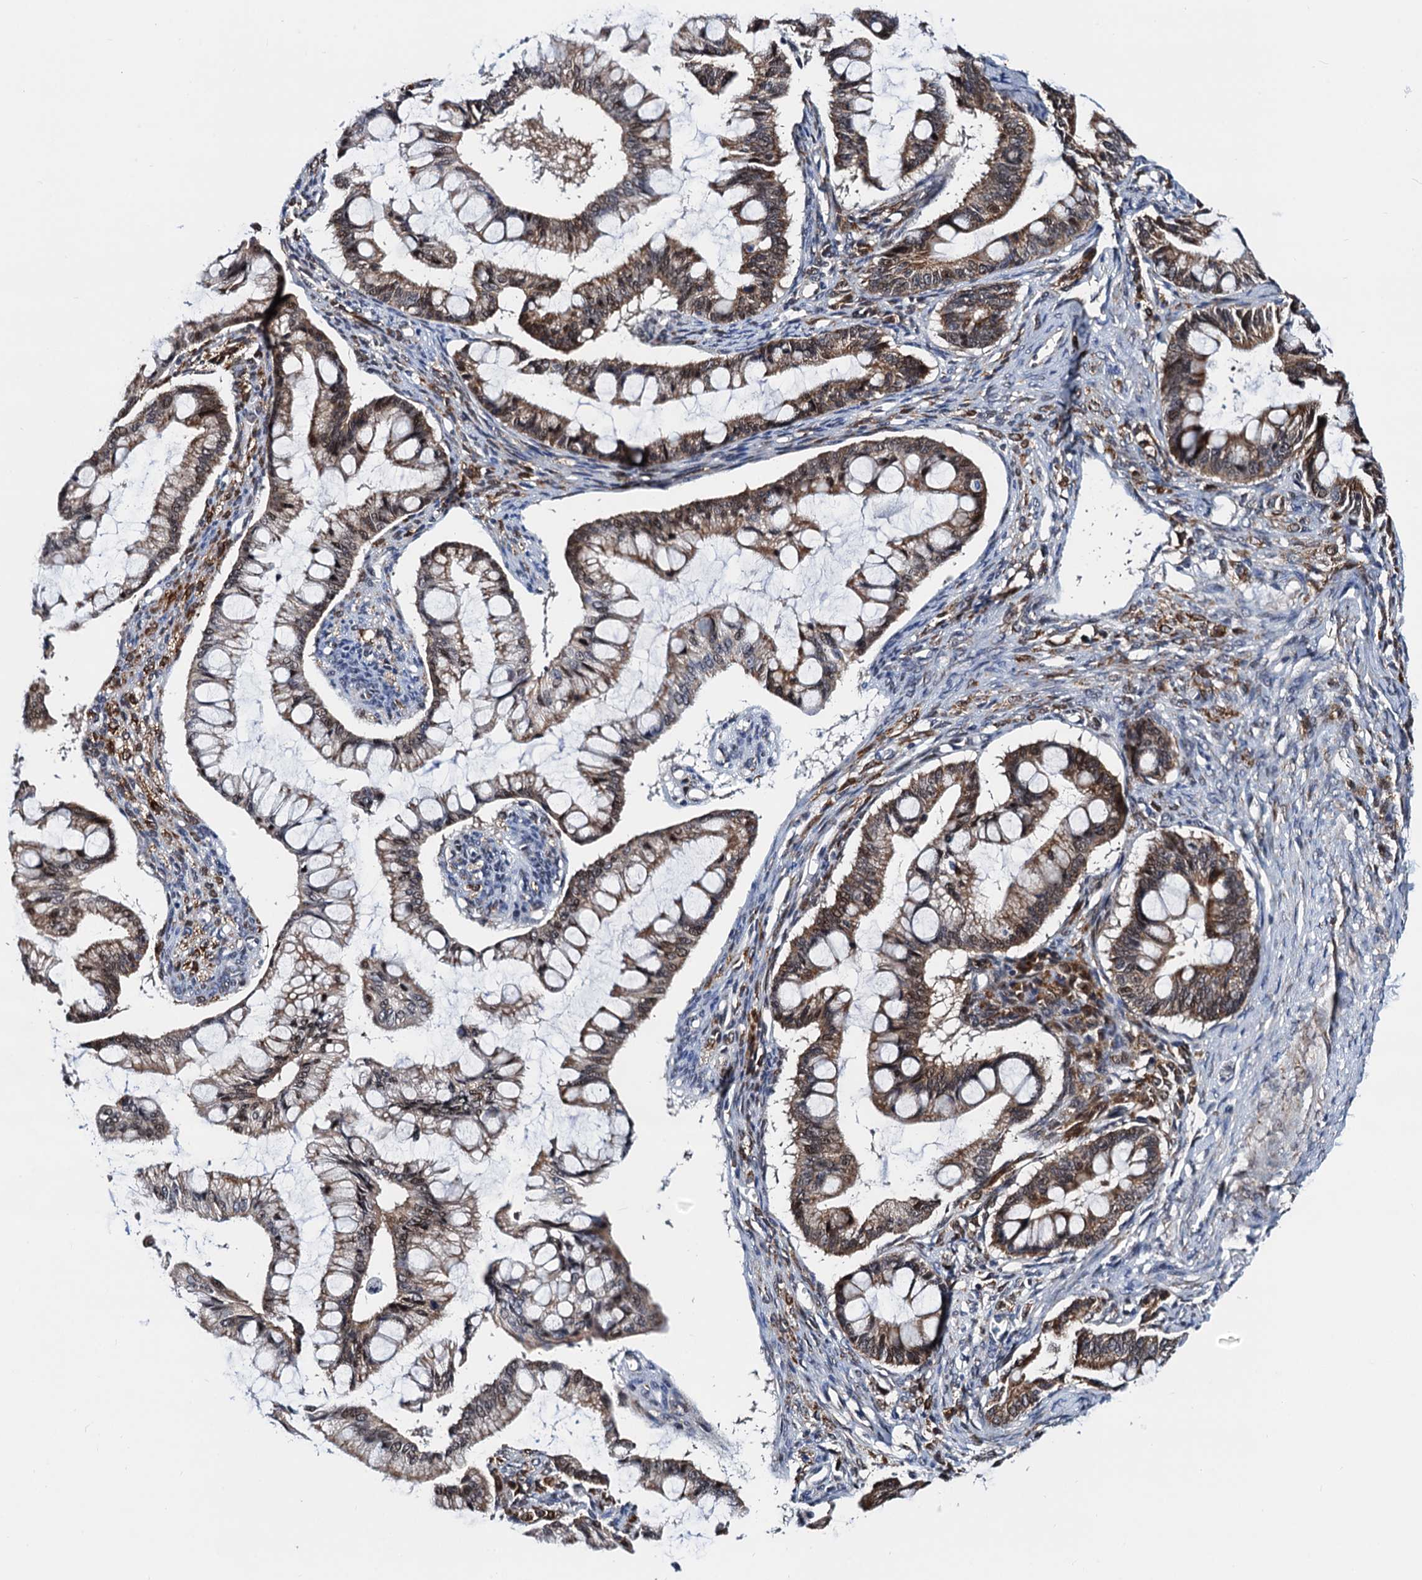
{"staining": {"intensity": "moderate", "quantity": ">75%", "location": "cytoplasmic/membranous,nuclear"}, "tissue": "ovarian cancer", "cell_type": "Tumor cells", "image_type": "cancer", "snomed": [{"axis": "morphology", "description": "Cystadenocarcinoma, mucinous, NOS"}, {"axis": "topography", "description": "Ovary"}], "caption": "Human ovarian cancer (mucinous cystadenocarcinoma) stained with a brown dye exhibits moderate cytoplasmic/membranous and nuclear positive positivity in about >75% of tumor cells.", "gene": "COA4", "patient": {"sex": "female", "age": 73}}